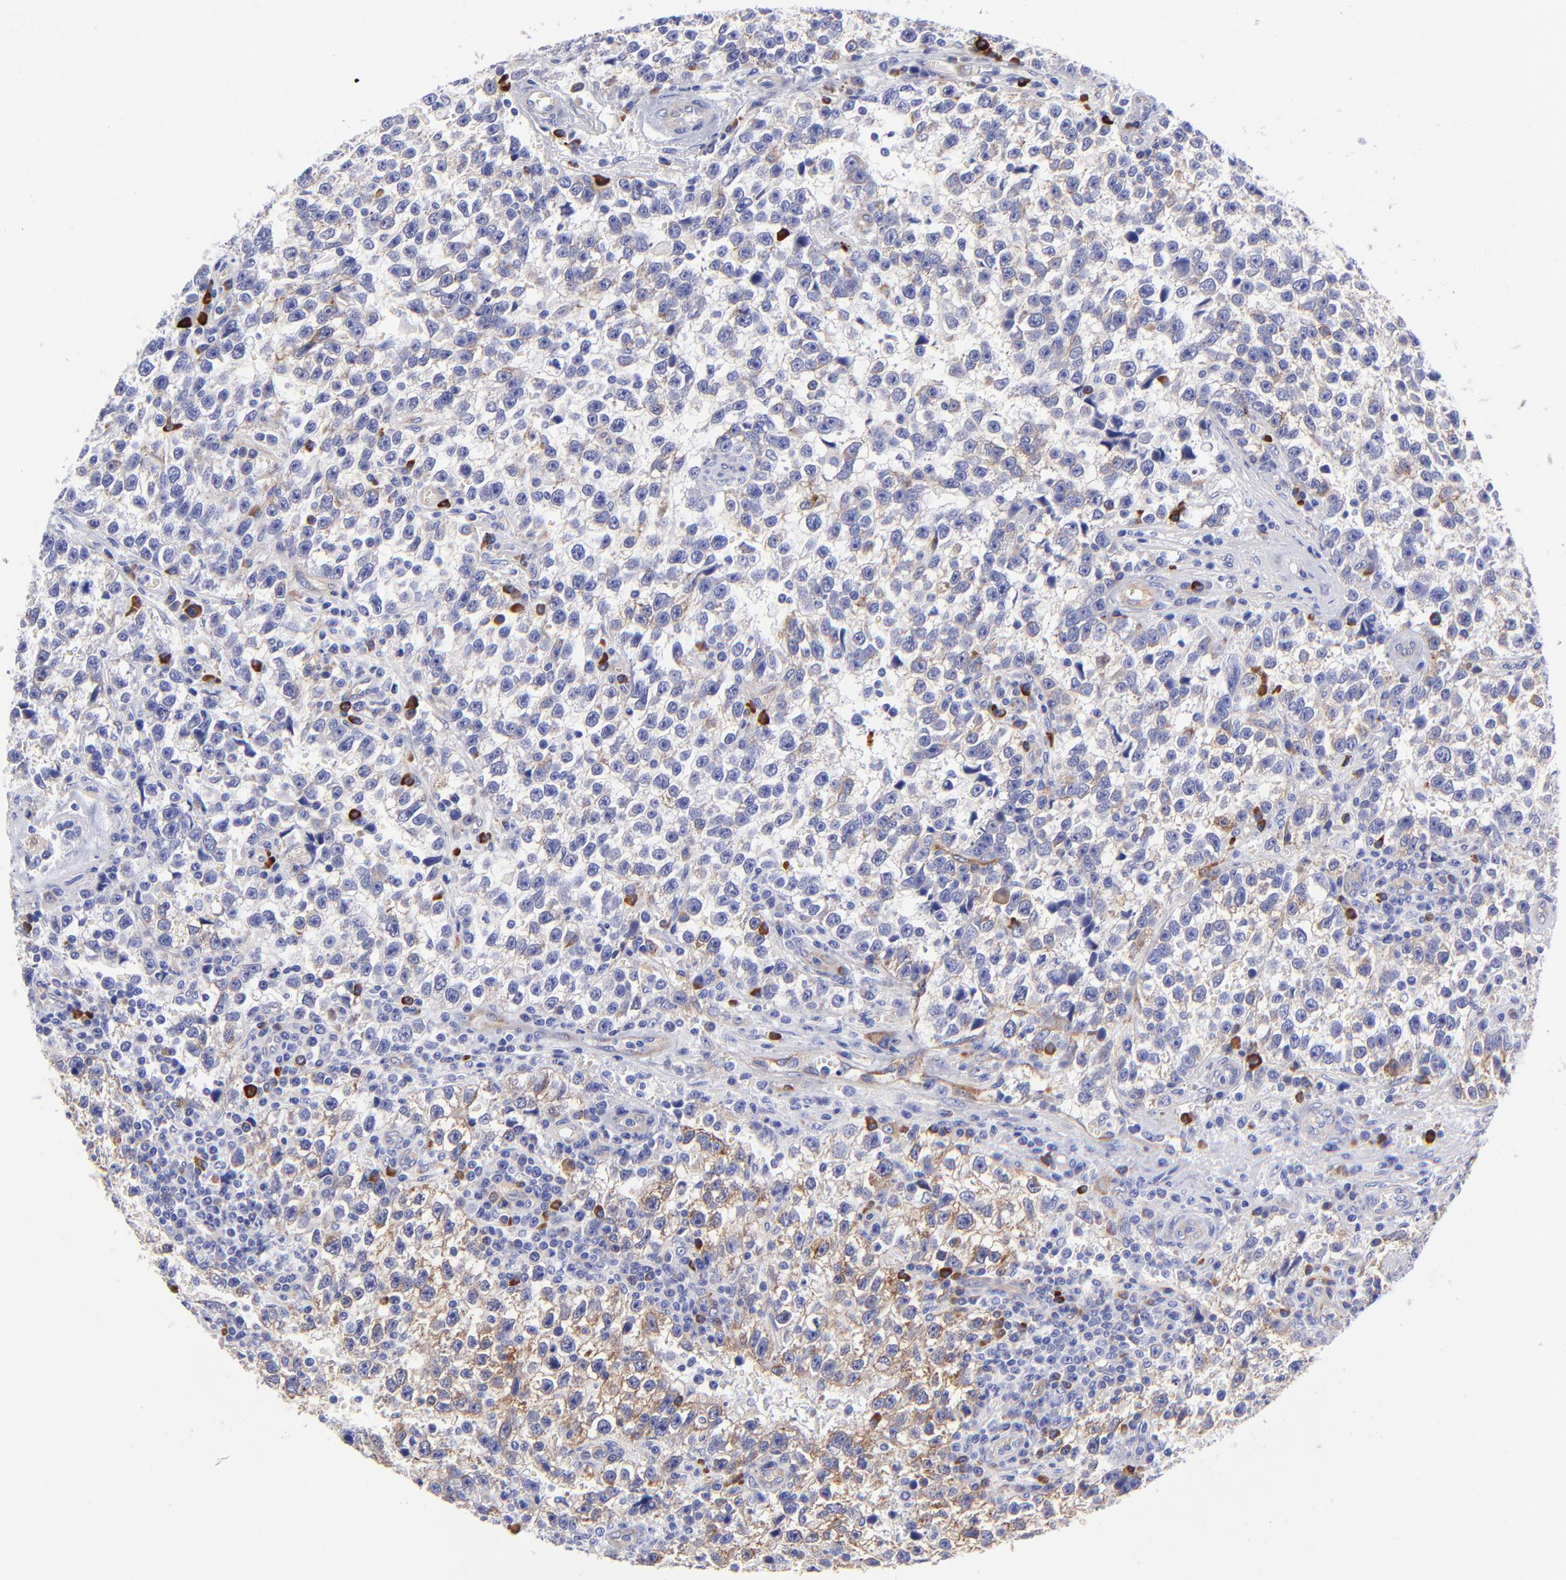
{"staining": {"intensity": "moderate", "quantity": "25%-75%", "location": "cytoplasmic/membranous"}, "tissue": "testis cancer", "cell_type": "Tumor cells", "image_type": "cancer", "snomed": [{"axis": "morphology", "description": "Seminoma, NOS"}, {"axis": "topography", "description": "Testis"}], "caption": "Testis cancer was stained to show a protein in brown. There is medium levels of moderate cytoplasmic/membranous staining in approximately 25%-75% of tumor cells.", "gene": "PPFIBP1", "patient": {"sex": "male", "age": 38}}